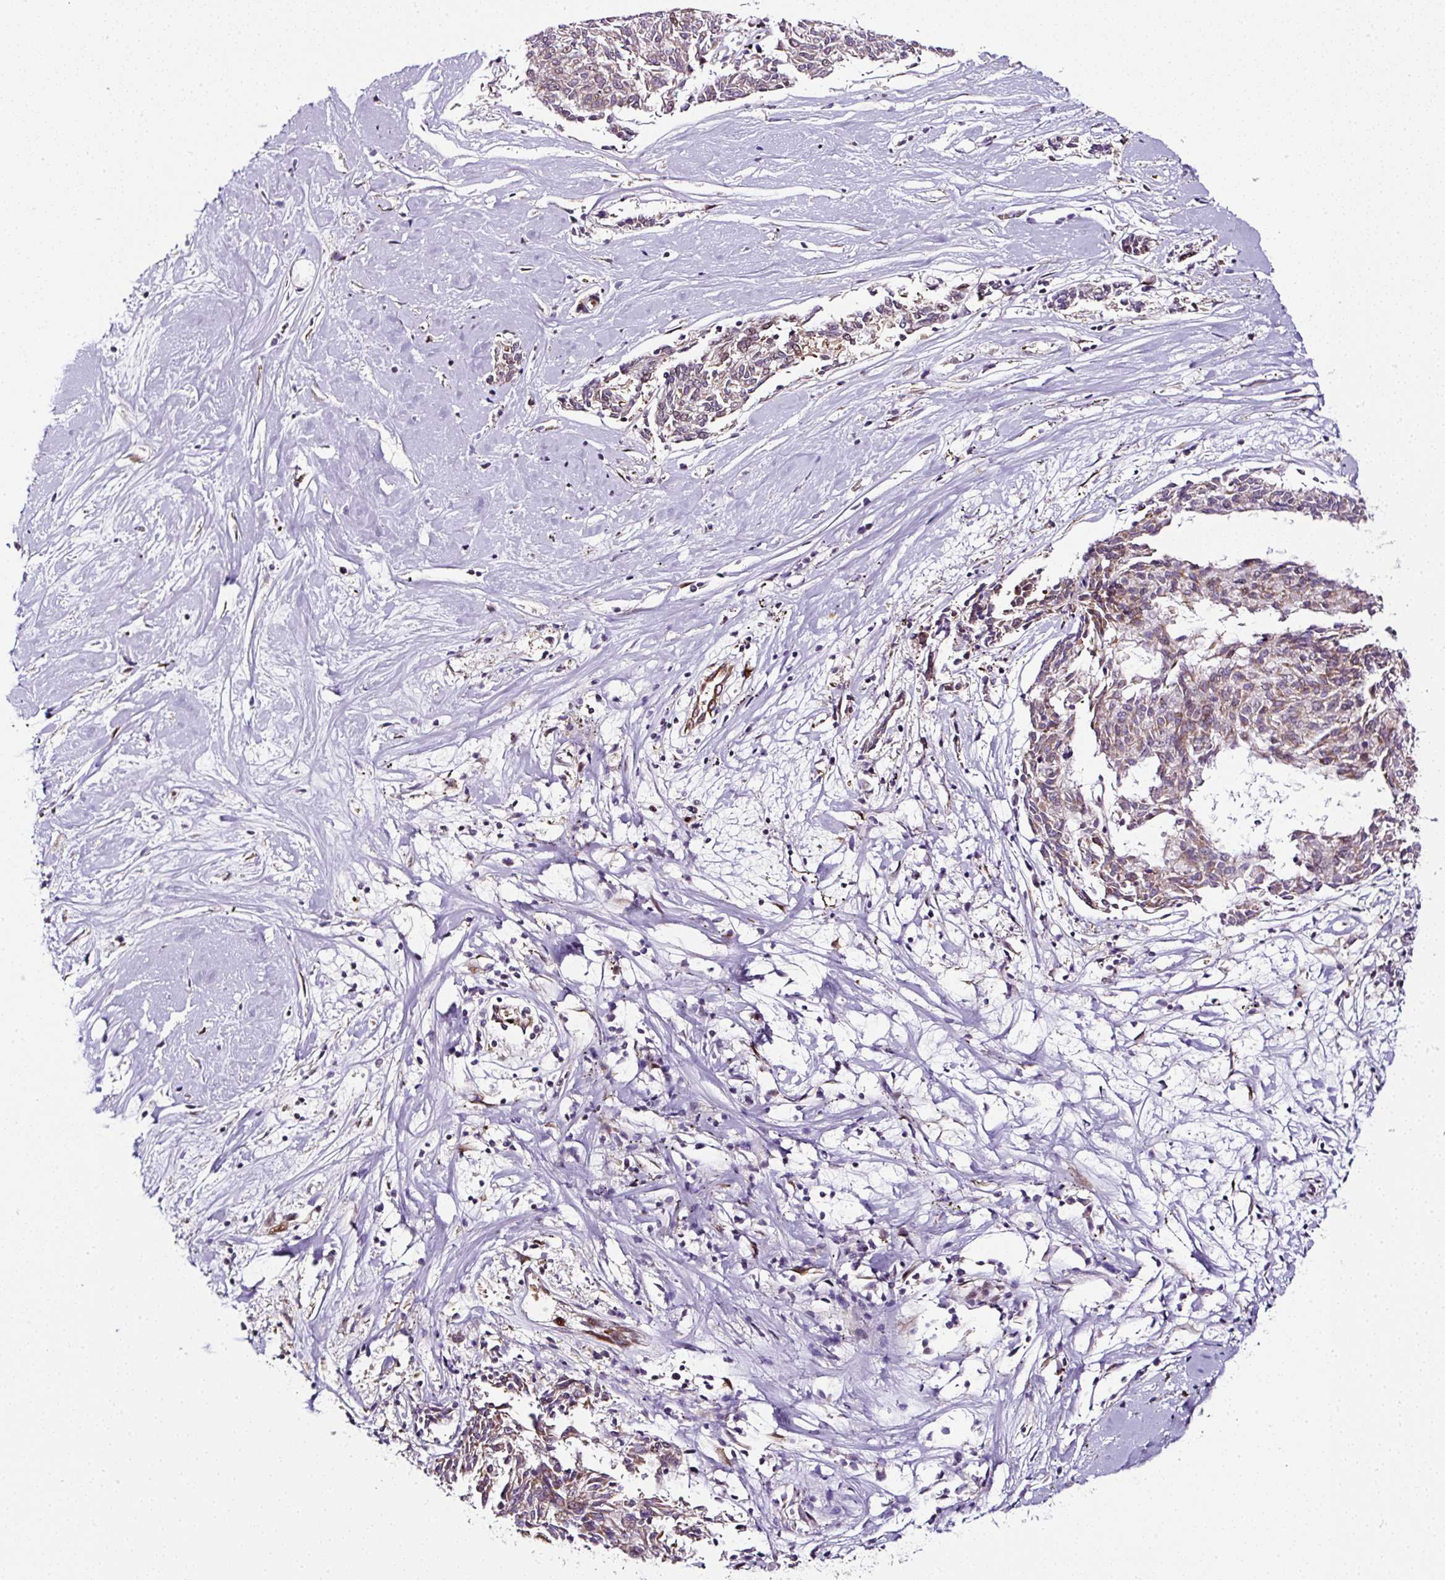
{"staining": {"intensity": "moderate", "quantity": "25%-75%", "location": "cytoplasmic/membranous"}, "tissue": "melanoma", "cell_type": "Tumor cells", "image_type": "cancer", "snomed": [{"axis": "morphology", "description": "Malignant melanoma, NOS"}, {"axis": "topography", "description": "Skin"}], "caption": "Immunohistochemistry (IHC) of human melanoma reveals medium levels of moderate cytoplasmic/membranous staining in approximately 25%-75% of tumor cells.", "gene": "KDM4E", "patient": {"sex": "female", "age": 72}}